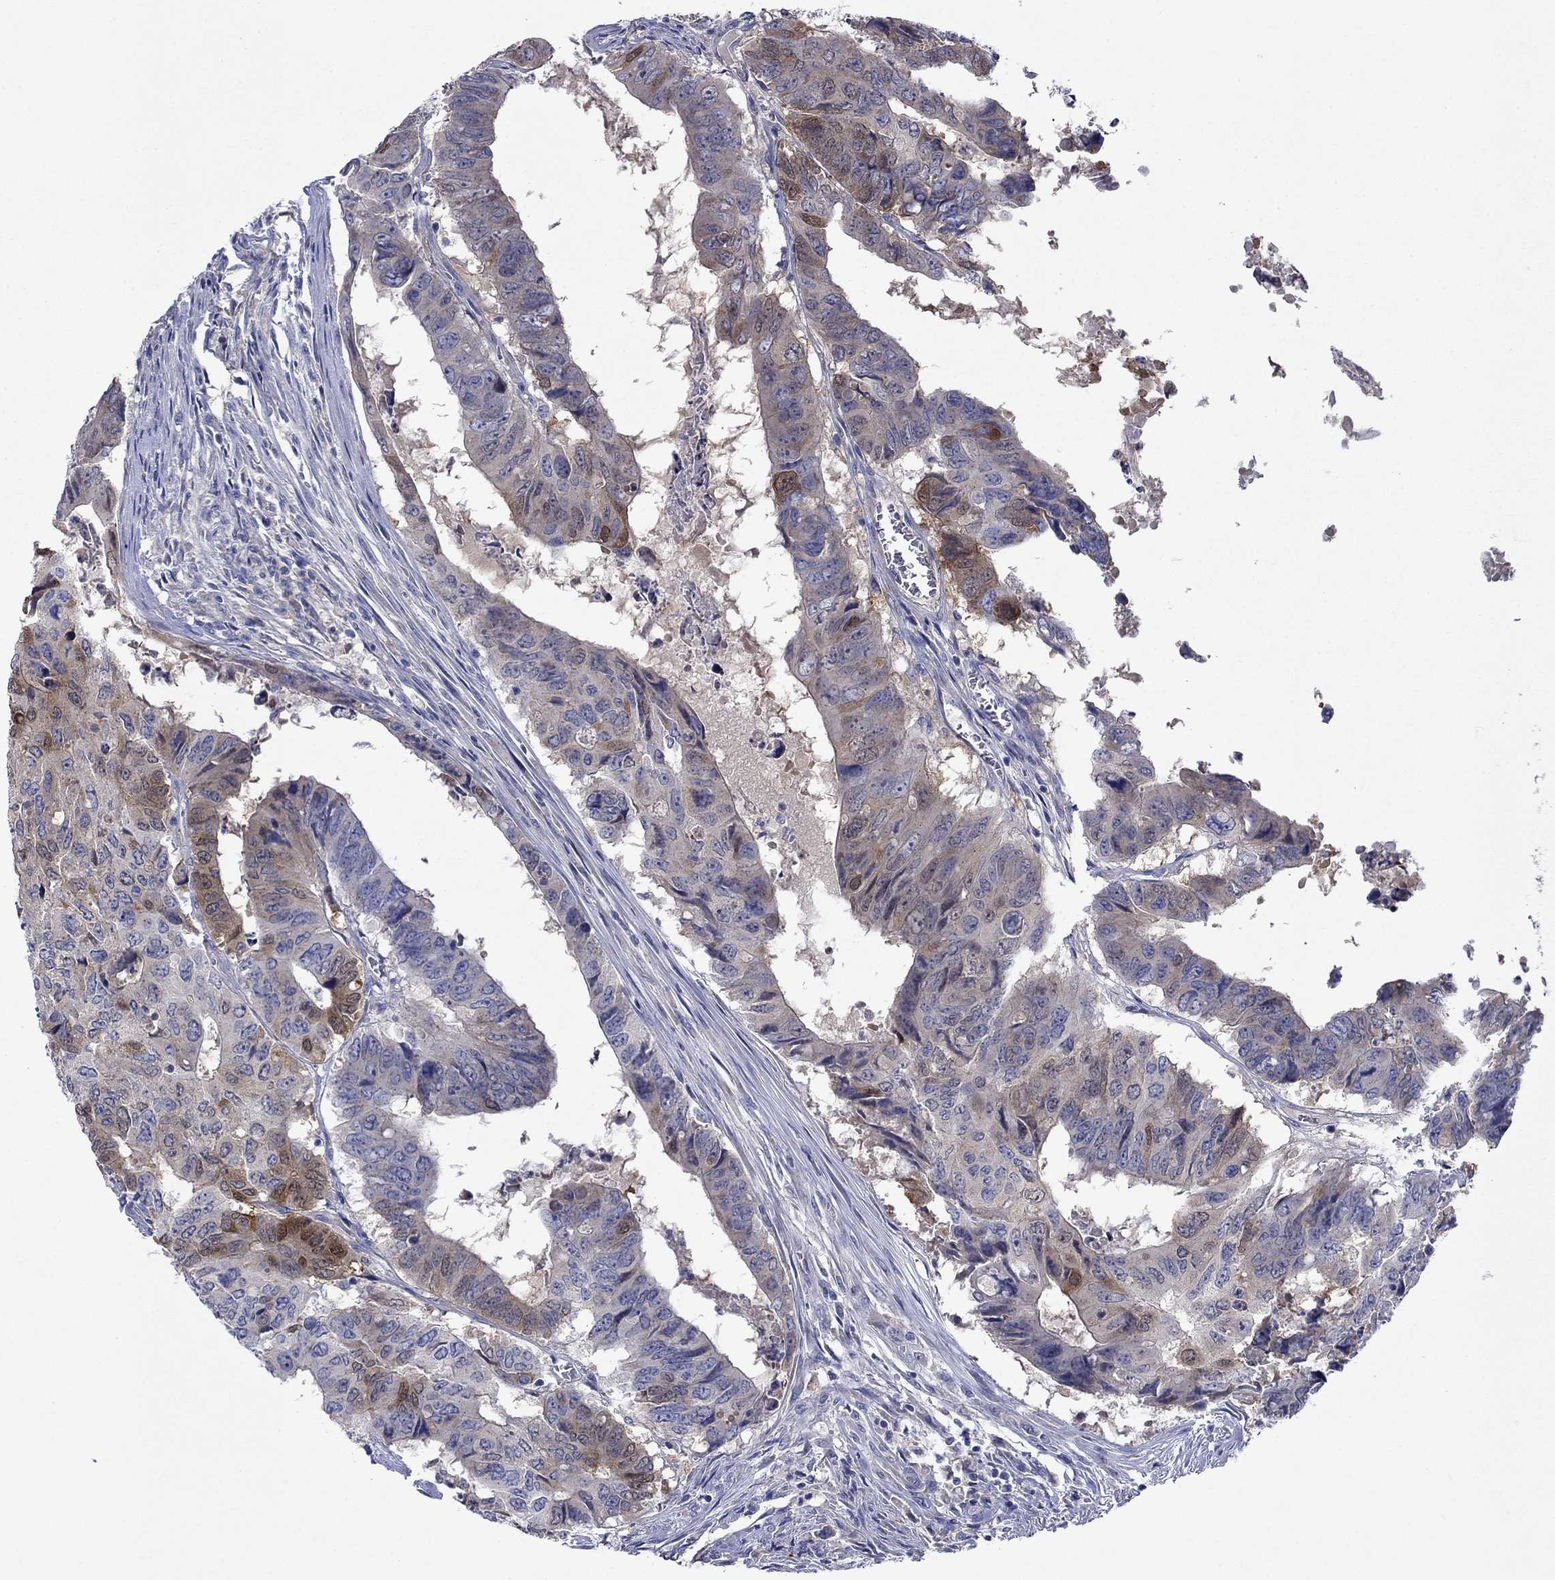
{"staining": {"intensity": "moderate", "quantity": "<25%", "location": "cytoplasmic/membranous"}, "tissue": "colorectal cancer", "cell_type": "Tumor cells", "image_type": "cancer", "snomed": [{"axis": "morphology", "description": "Adenocarcinoma, NOS"}, {"axis": "topography", "description": "Colon"}], "caption": "High-power microscopy captured an IHC photomicrograph of colorectal cancer (adenocarcinoma), revealing moderate cytoplasmic/membranous expression in about <25% of tumor cells. (Brightfield microscopy of DAB IHC at high magnification).", "gene": "SULT2B1", "patient": {"sex": "male", "age": 79}}